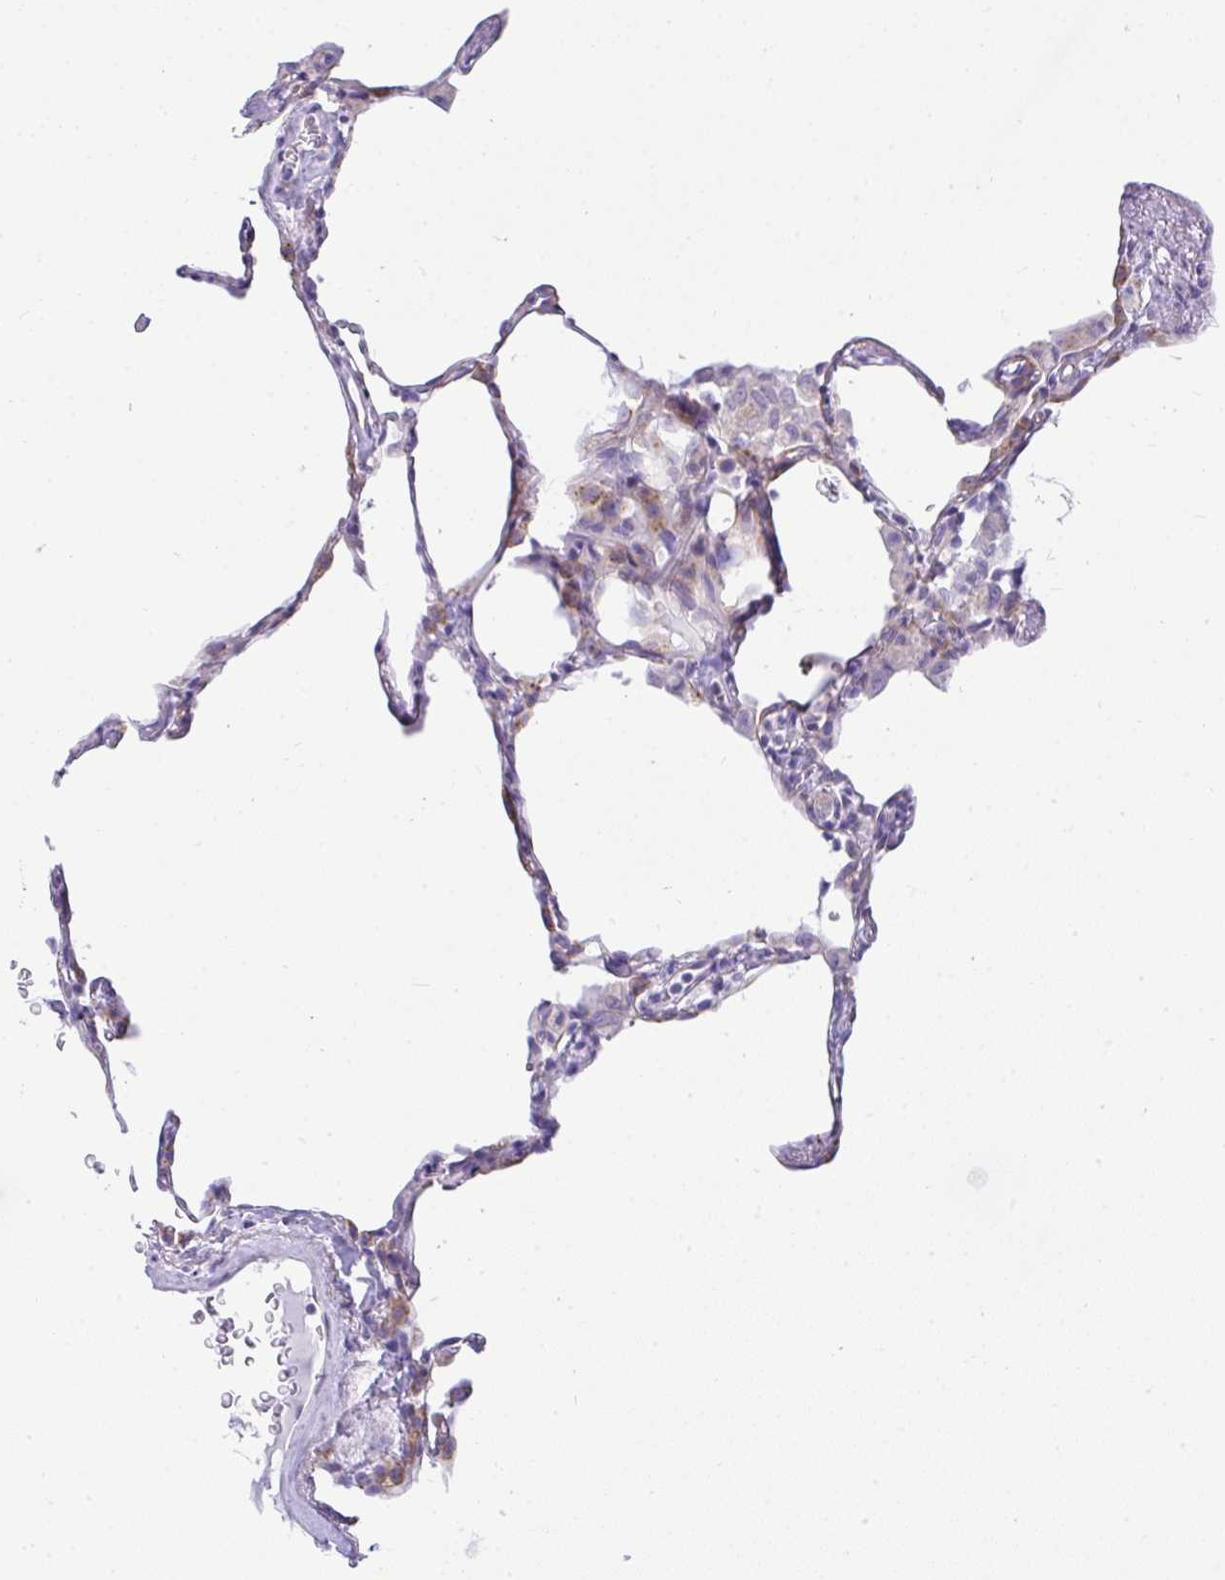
{"staining": {"intensity": "moderate", "quantity": "<25%", "location": "cytoplasmic/membranous"}, "tissue": "lung", "cell_type": "Alveolar cells", "image_type": "normal", "snomed": [{"axis": "morphology", "description": "Normal tissue, NOS"}, {"axis": "topography", "description": "Lung"}], "caption": "Alveolar cells reveal low levels of moderate cytoplasmic/membranous positivity in approximately <25% of cells in normal lung. The staining was performed using DAB to visualize the protein expression in brown, while the nuclei were stained in blue with hematoxylin (Magnification: 20x).", "gene": "FAM177A1", "patient": {"sex": "female", "age": 57}}